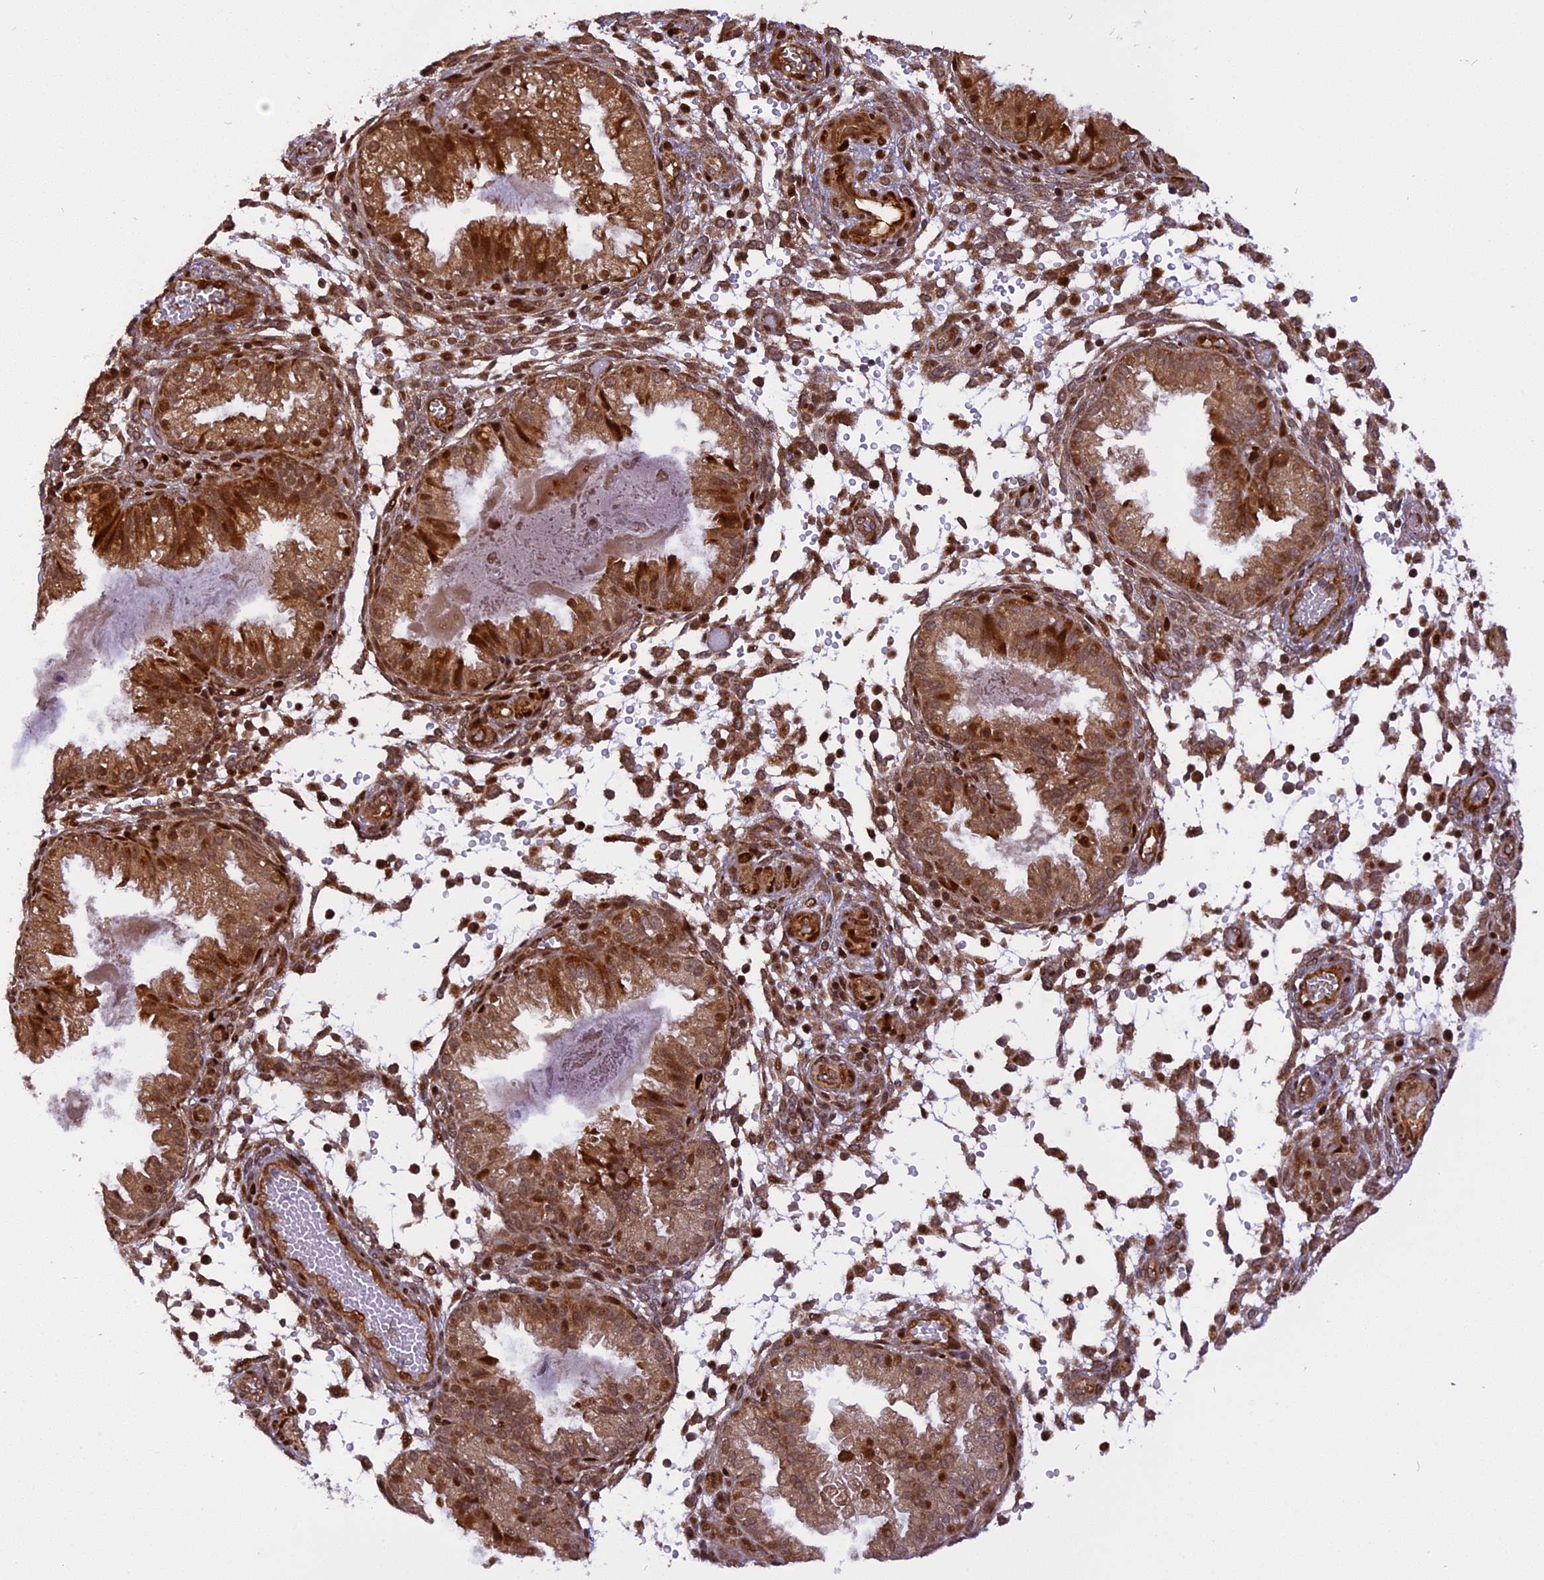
{"staining": {"intensity": "moderate", "quantity": ">75%", "location": "cytoplasmic/membranous,nuclear"}, "tissue": "endometrium", "cell_type": "Cells in endometrial stroma", "image_type": "normal", "snomed": [{"axis": "morphology", "description": "Normal tissue, NOS"}, {"axis": "topography", "description": "Endometrium"}], "caption": "An immunohistochemistry image of normal tissue is shown. Protein staining in brown labels moderate cytoplasmic/membranous,nuclear positivity in endometrium within cells in endometrial stroma. The protein is shown in brown color, while the nuclei are stained blue.", "gene": "MICALL1", "patient": {"sex": "female", "age": 33}}